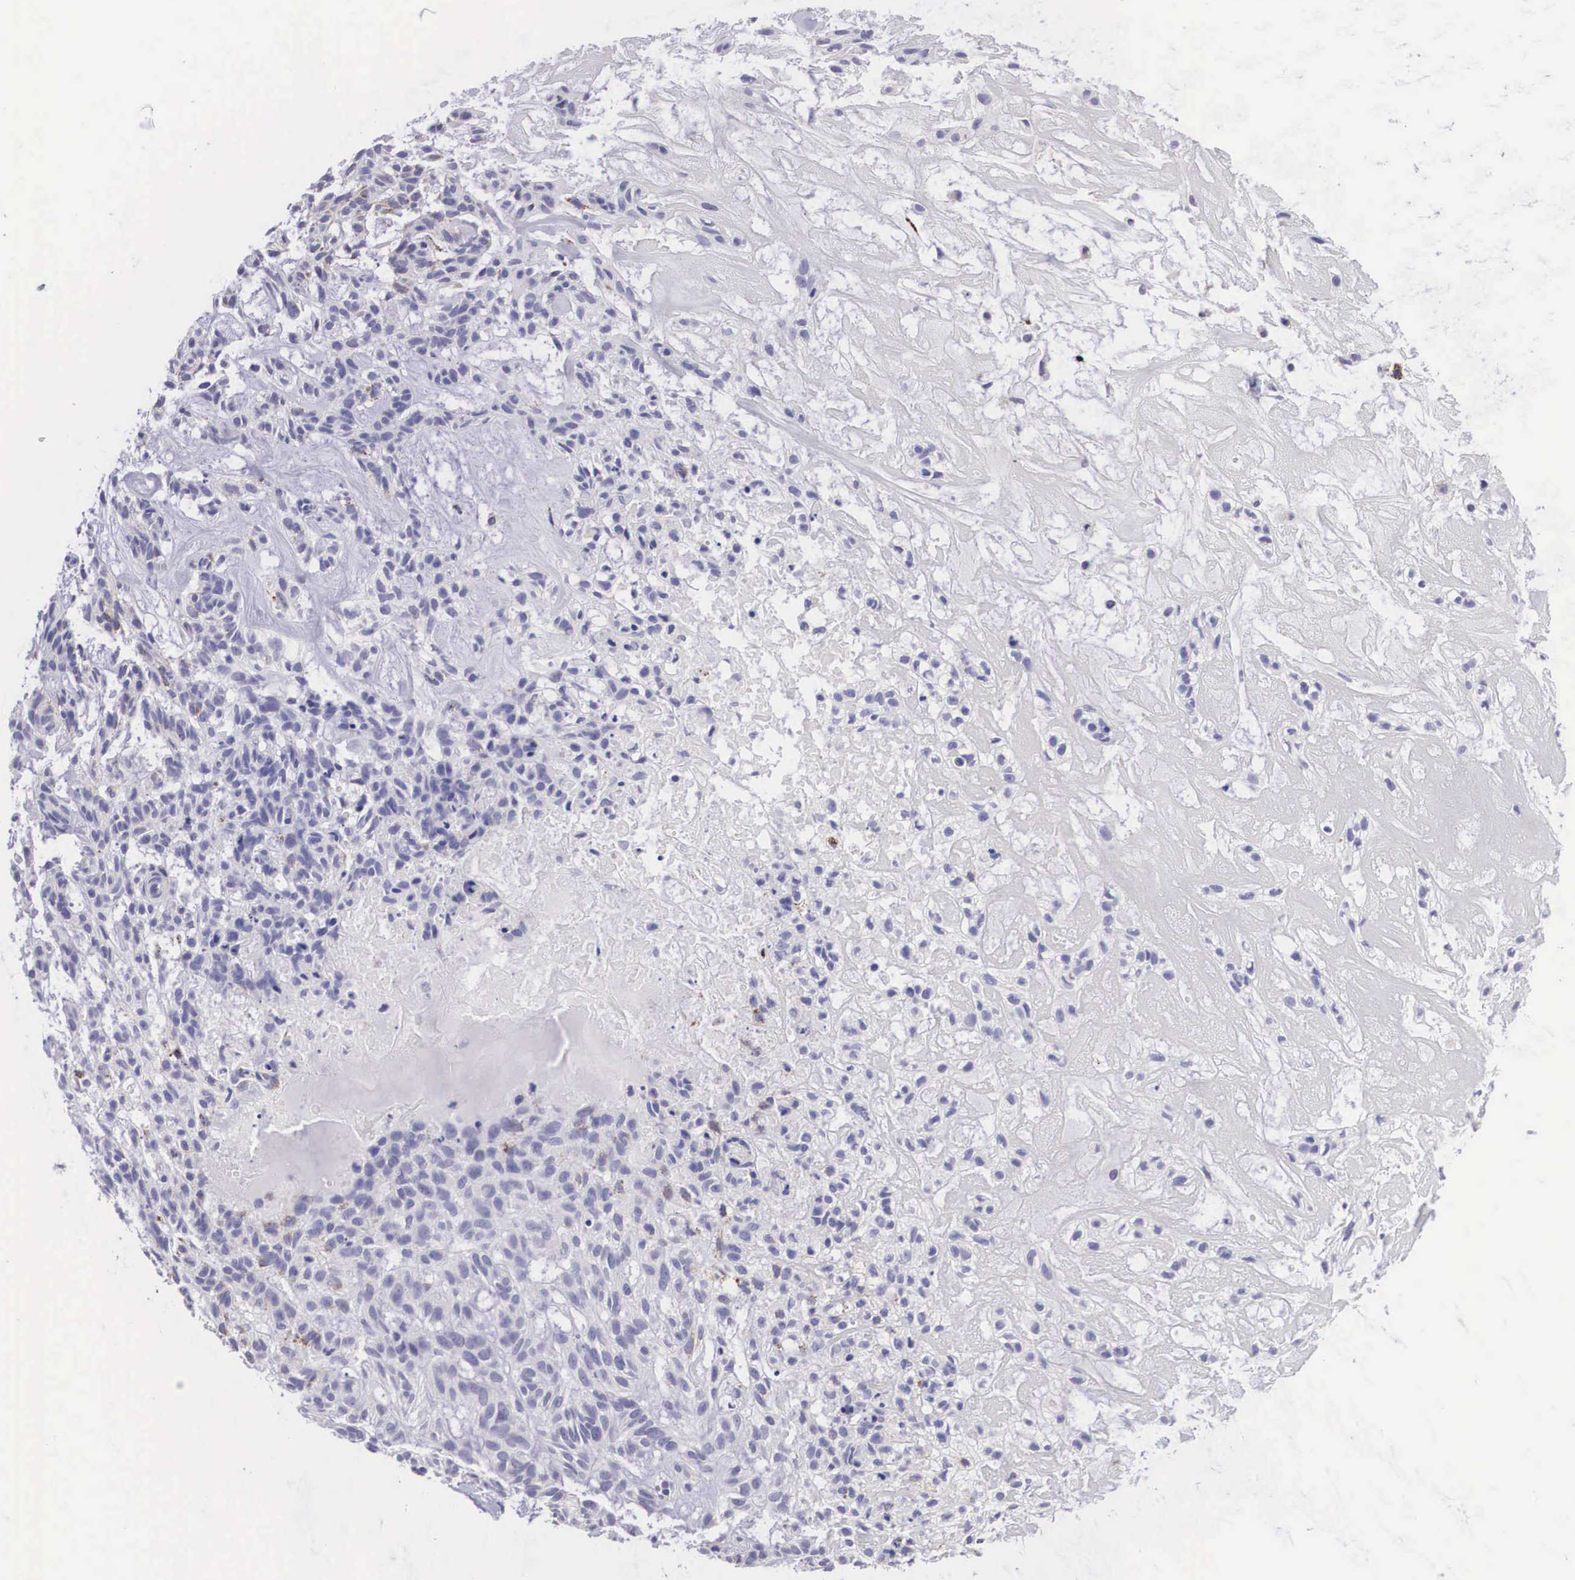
{"staining": {"intensity": "negative", "quantity": "none", "location": "none"}, "tissue": "skin cancer", "cell_type": "Tumor cells", "image_type": "cancer", "snomed": [{"axis": "morphology", "description": "Basal cell carcinoma"}, {"axis": "topography", "description": "Skin"}], "caption": "Tumor cells show no significant protein staining in skin cancer.", "gene": "ARG2", "patient": {"sex": "male", "age": 75}}